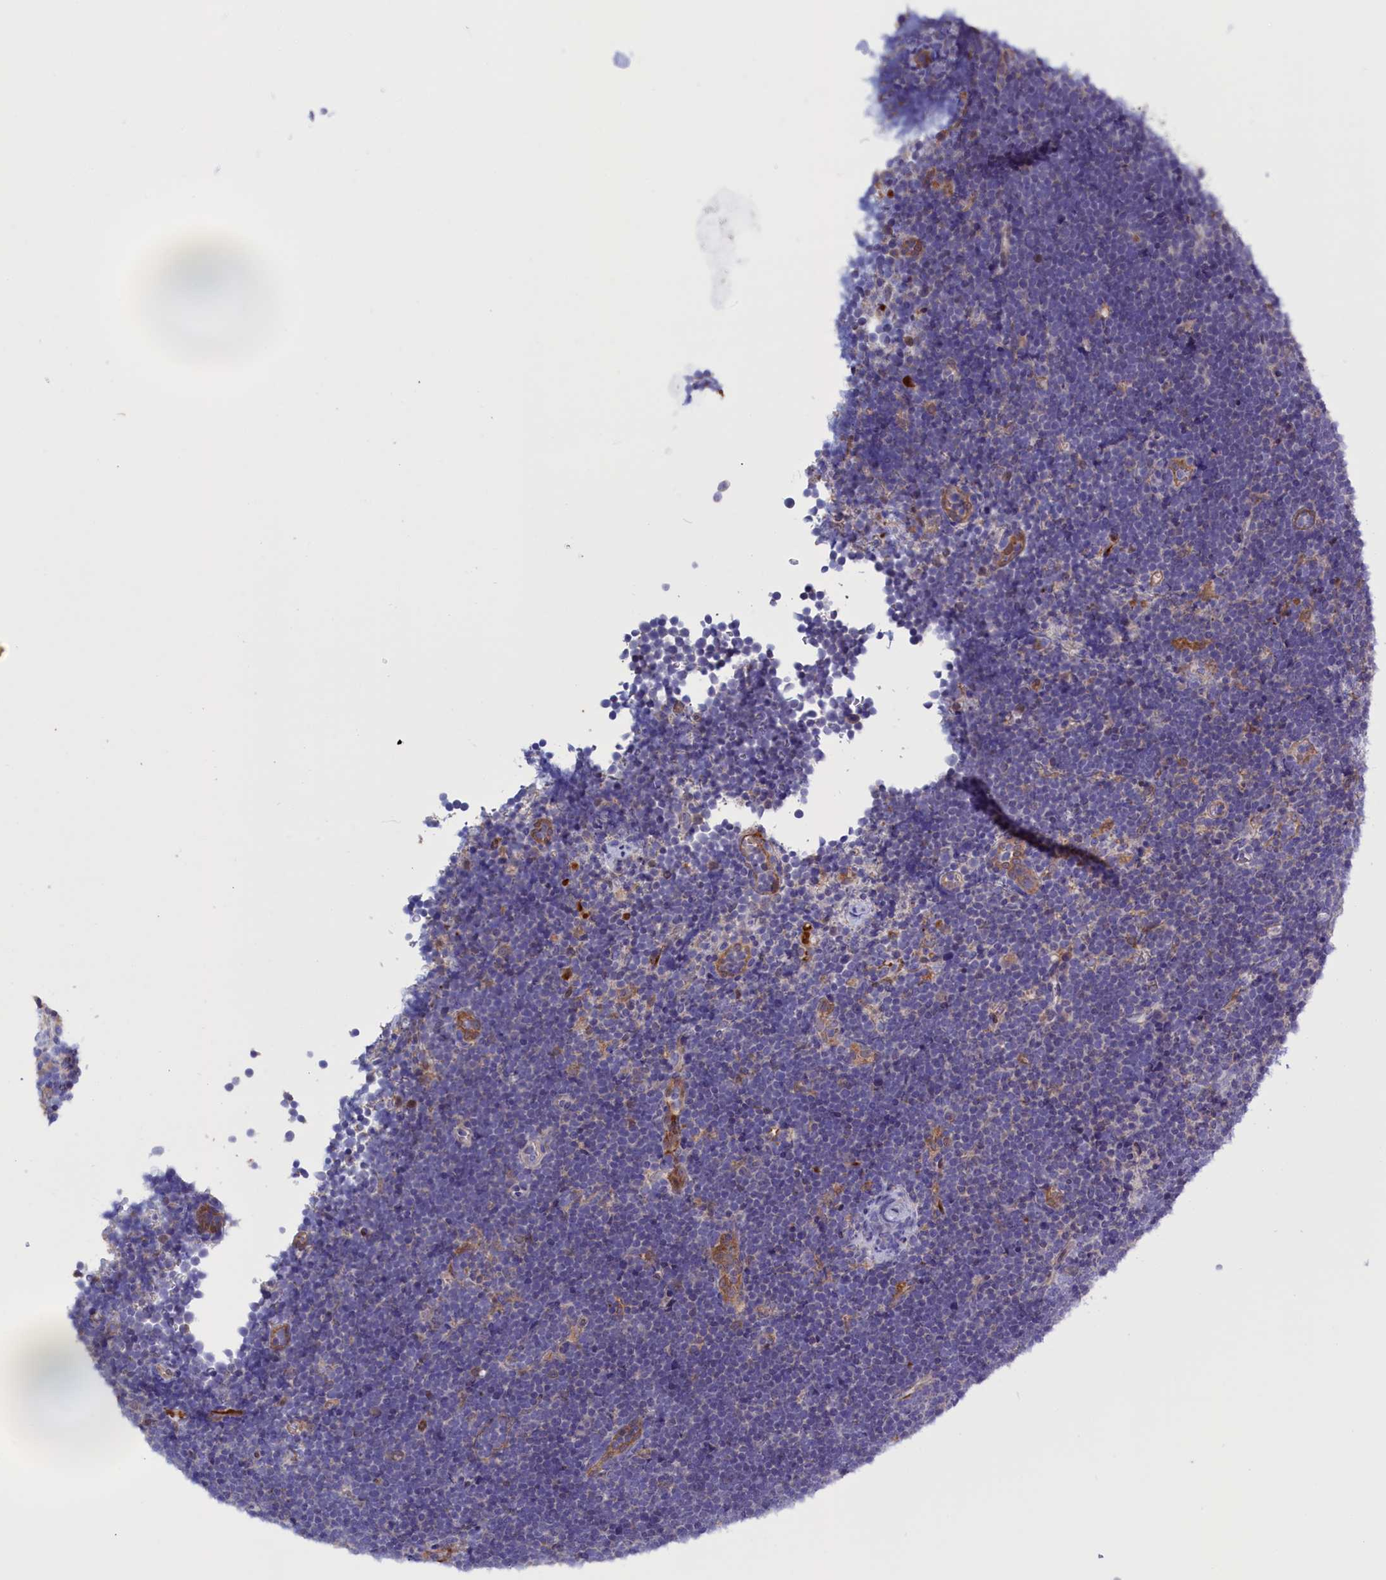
{"staining": {"intensity": "negative", "quantity": "none", "location": "none"}, "tissue": "lymphoma", "cell_type": "Tumor cells", "image_type": "cancer", "snomed": [{"axis": "morphology", "description": "Malignant lymphoma, non-Hodgkin's type, High grade"}, {"axis": "topography", "description": "Lymph node"}], "caption": "Tumor cells are negative for brown protein staining in high-grade malignant lymphoma, non-Hodgkin's type.", "gene": "ARHGAP18", "patient": {"sex": "male", "age": 13}}